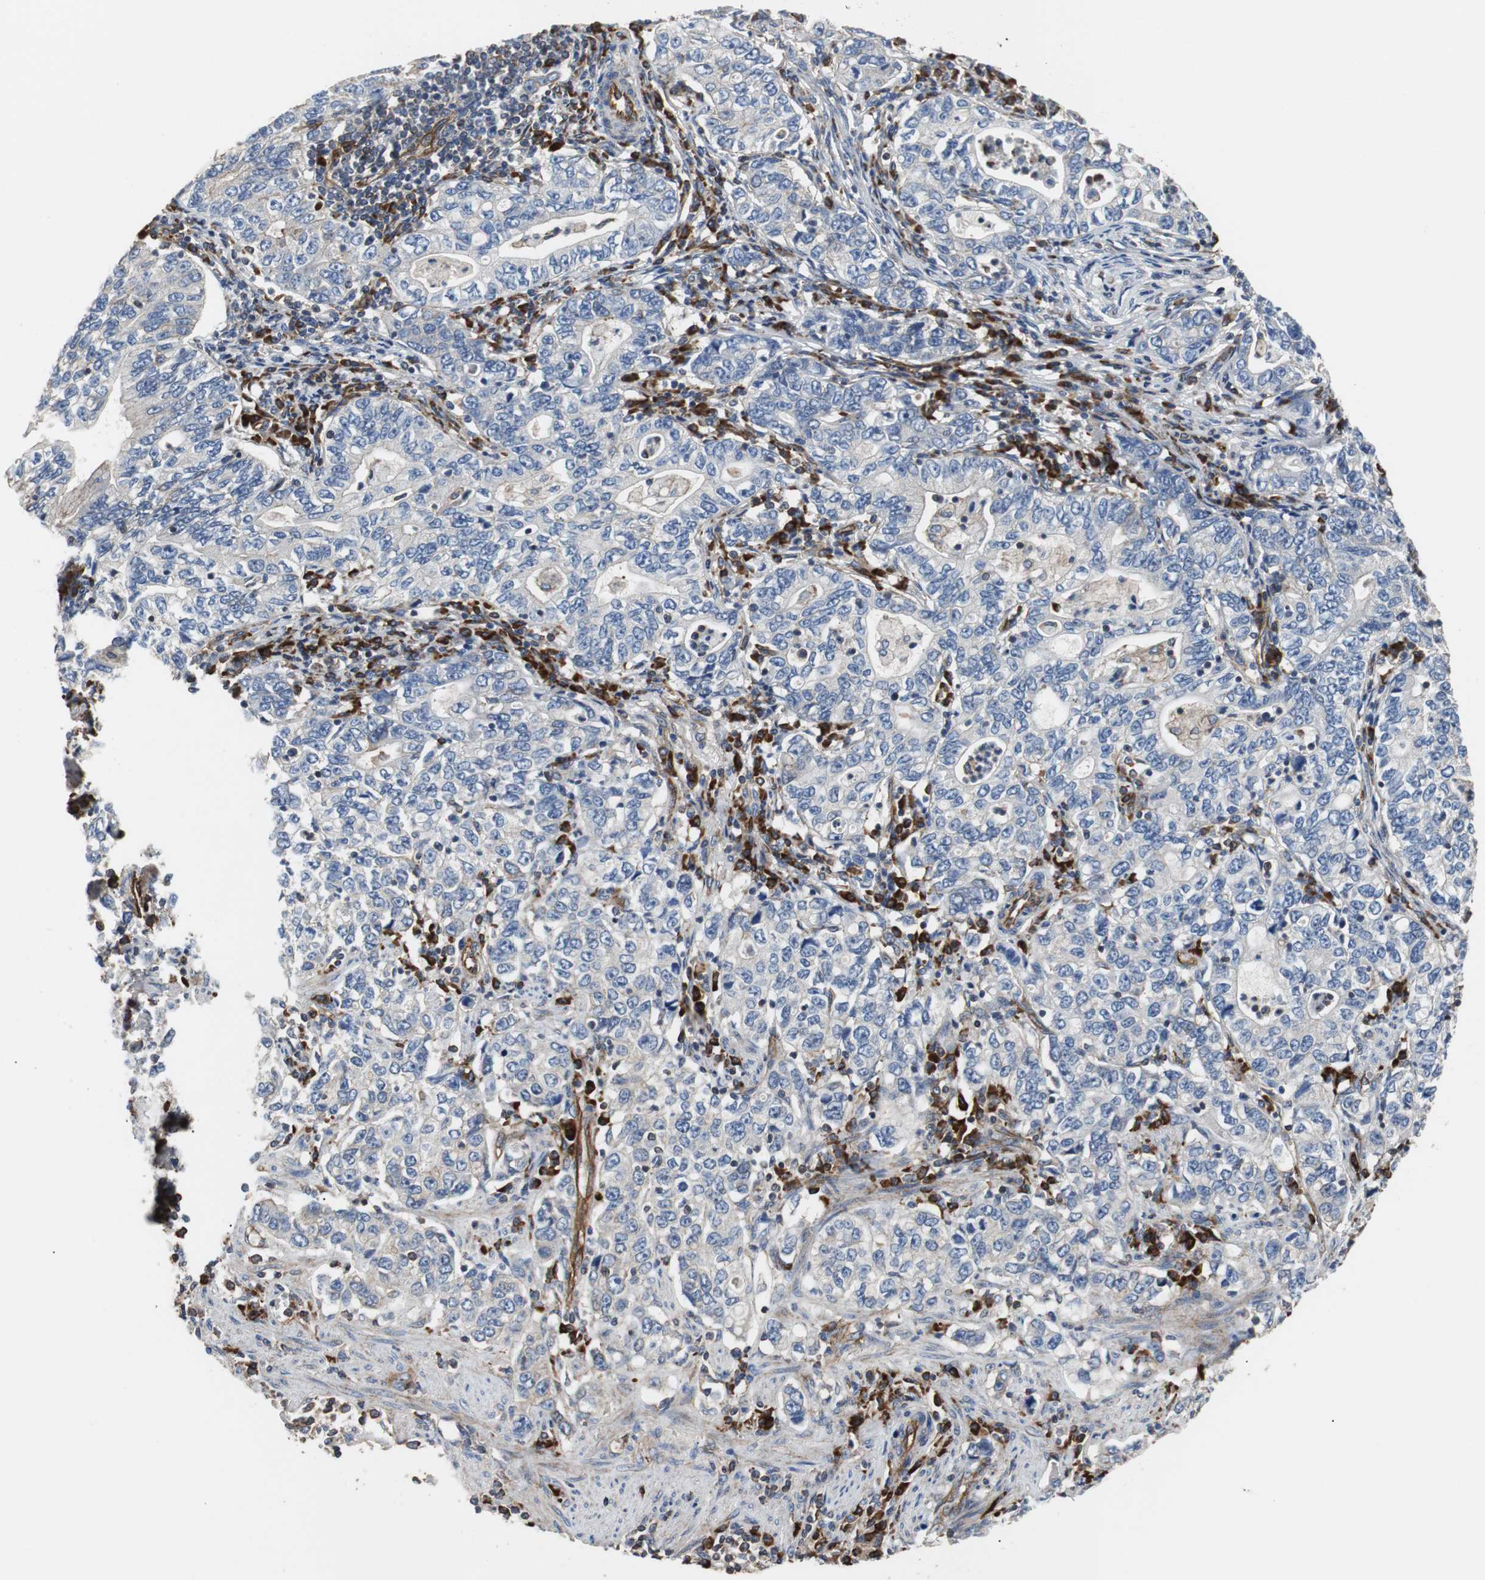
{"staining": {"intensity": "weak", "quantity": ">75%", "location": "cytoplasmic/membranous"}, "tissue": "stomach cancer", "cell_type": "Tumor cells", "image_type": "cancer", "snomed": [{"axis": "morphology", "description": "Adenocarcinoma, NOS"}, {"axis": "topography", "description": "Stomach, lower"}], "caption": "Tumor cells demonstrate low levels of weak cytoplasmic/membranous staining in about >75% of cells in human adenocarcinoma (stomach). The staining was performed using DAB to visualize the protein expression in brown, while the nuclei were stained in blue with hematoxylin (Magnification: 20x).", "gene": "PLCG2", "patient": {"sex": "female", "age": 72}}